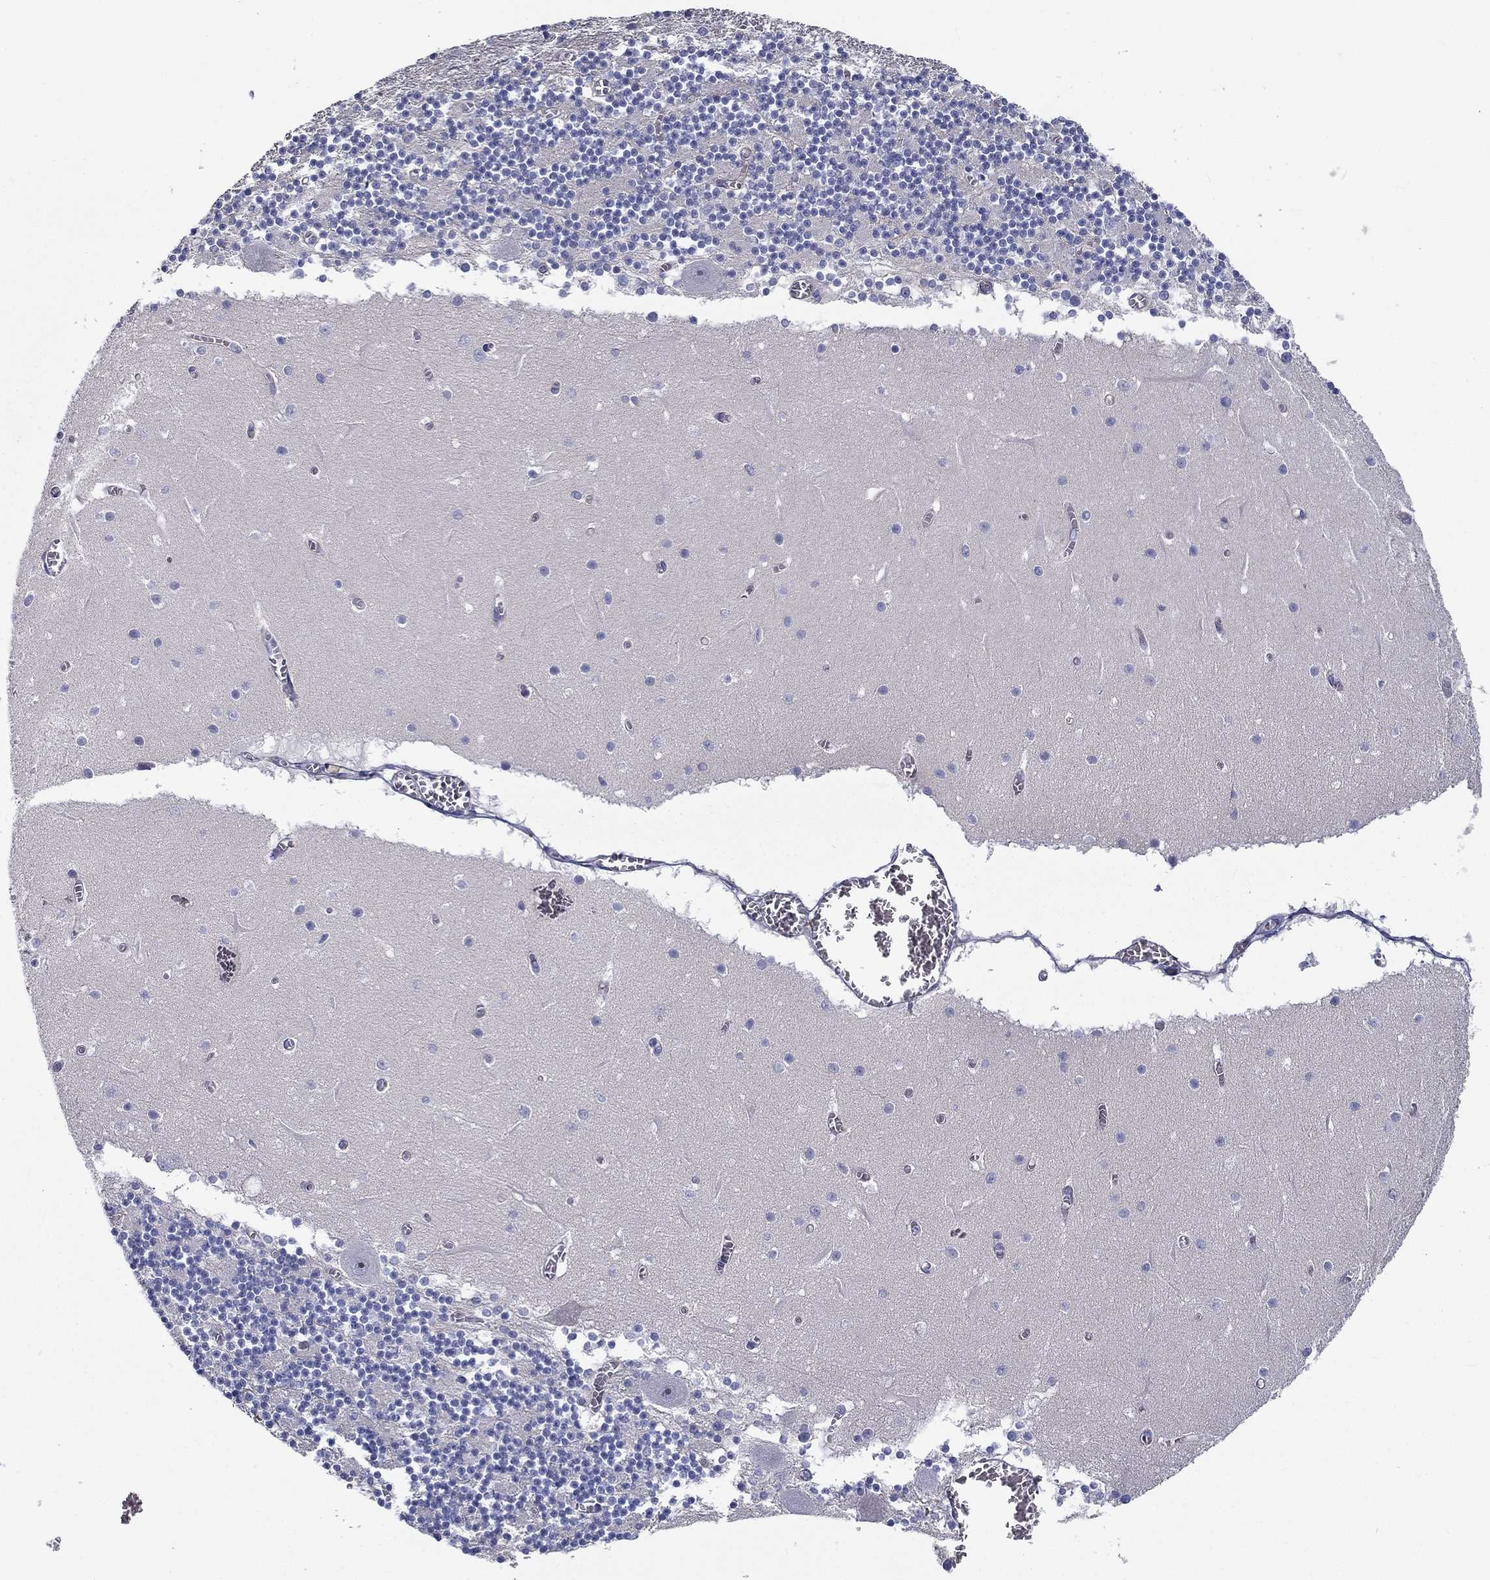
{"staining": {"intensity": "negative", "quantity": "none", "location": "none"}, "tissue": "cerebellum", "cell_type": "Cells in granular layer", "image_type": "normal", "snomed": [{"axis": "morphology", "description": "Normal tissue, NOS"}, {"axis": "topography", "description": "Cerebellum"}], "caption": "The immunohistochemistry micrograph has no significant positivity in cells in granular layer of cerebellum. (Brightfield microscopy of DAB (3,3'-diaminobenzidine) immunohistochemistry (IHC) at high magnification).", "gene": "SIT1", "patient": {"sex": "female", "age": 28}}